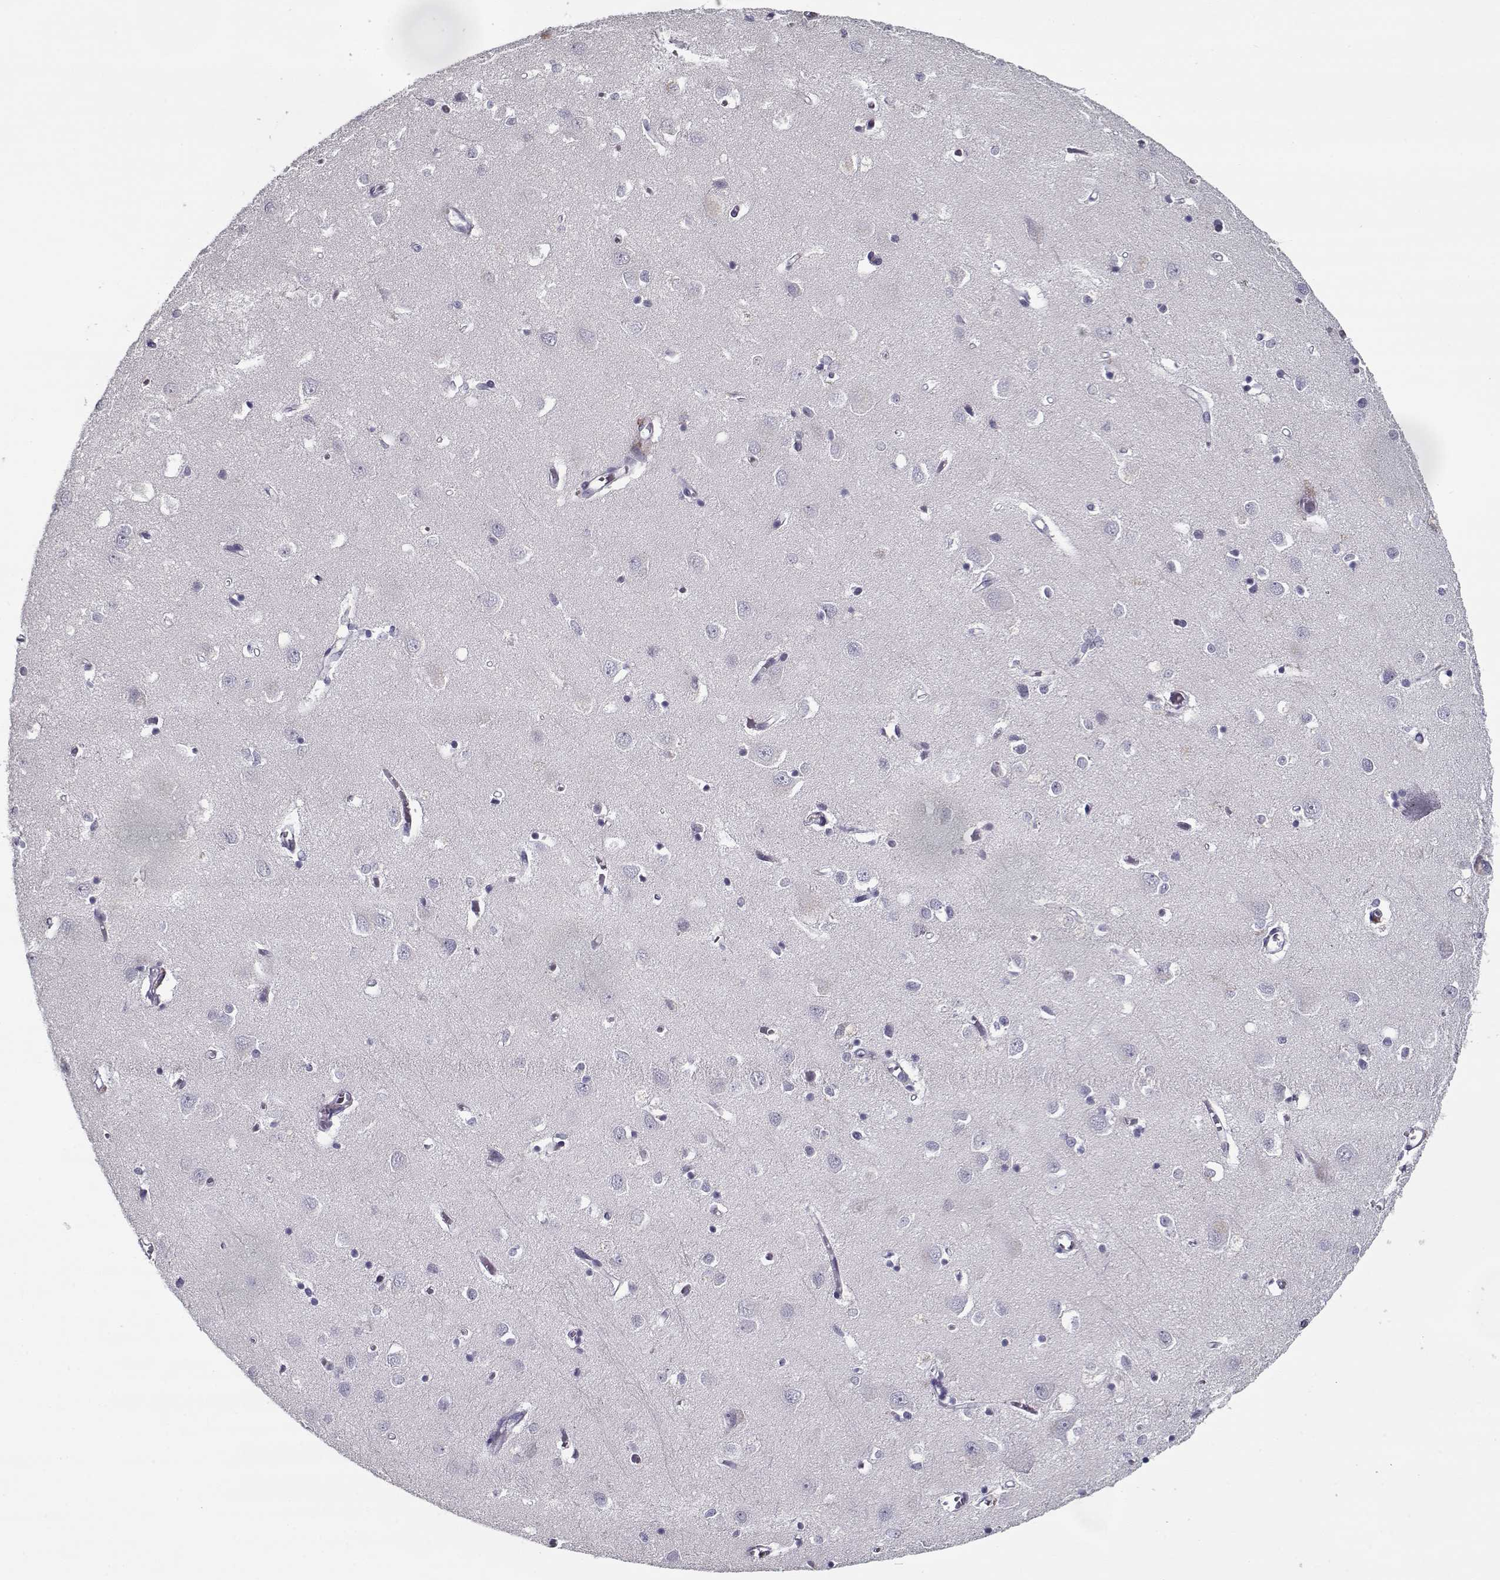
{"staining": {"intensity": "negative", "quantity": "none", "location": "none"}, "tissue": "cerebral cortex", "cell_type": "Endothelial cells", "image_type": "normal", "snomed": [{"axis": "morphology", "description": "Normal tissue, NOS"}, {"axis": "topography", "description": "Cerebral cortex"}], "caption": "The histopathology image demonstrates no significant positivity in endothelial cells of cerebral cortex. The staining was performed using DAB (3,3'-diaminobenzidine) to visualize the protein expression in brown, while the nuclei were stained in blue with hematoxylin (Magnification: 20x).", "gene": "RNF32", "patient": {"sex": "male", "age": 70}}